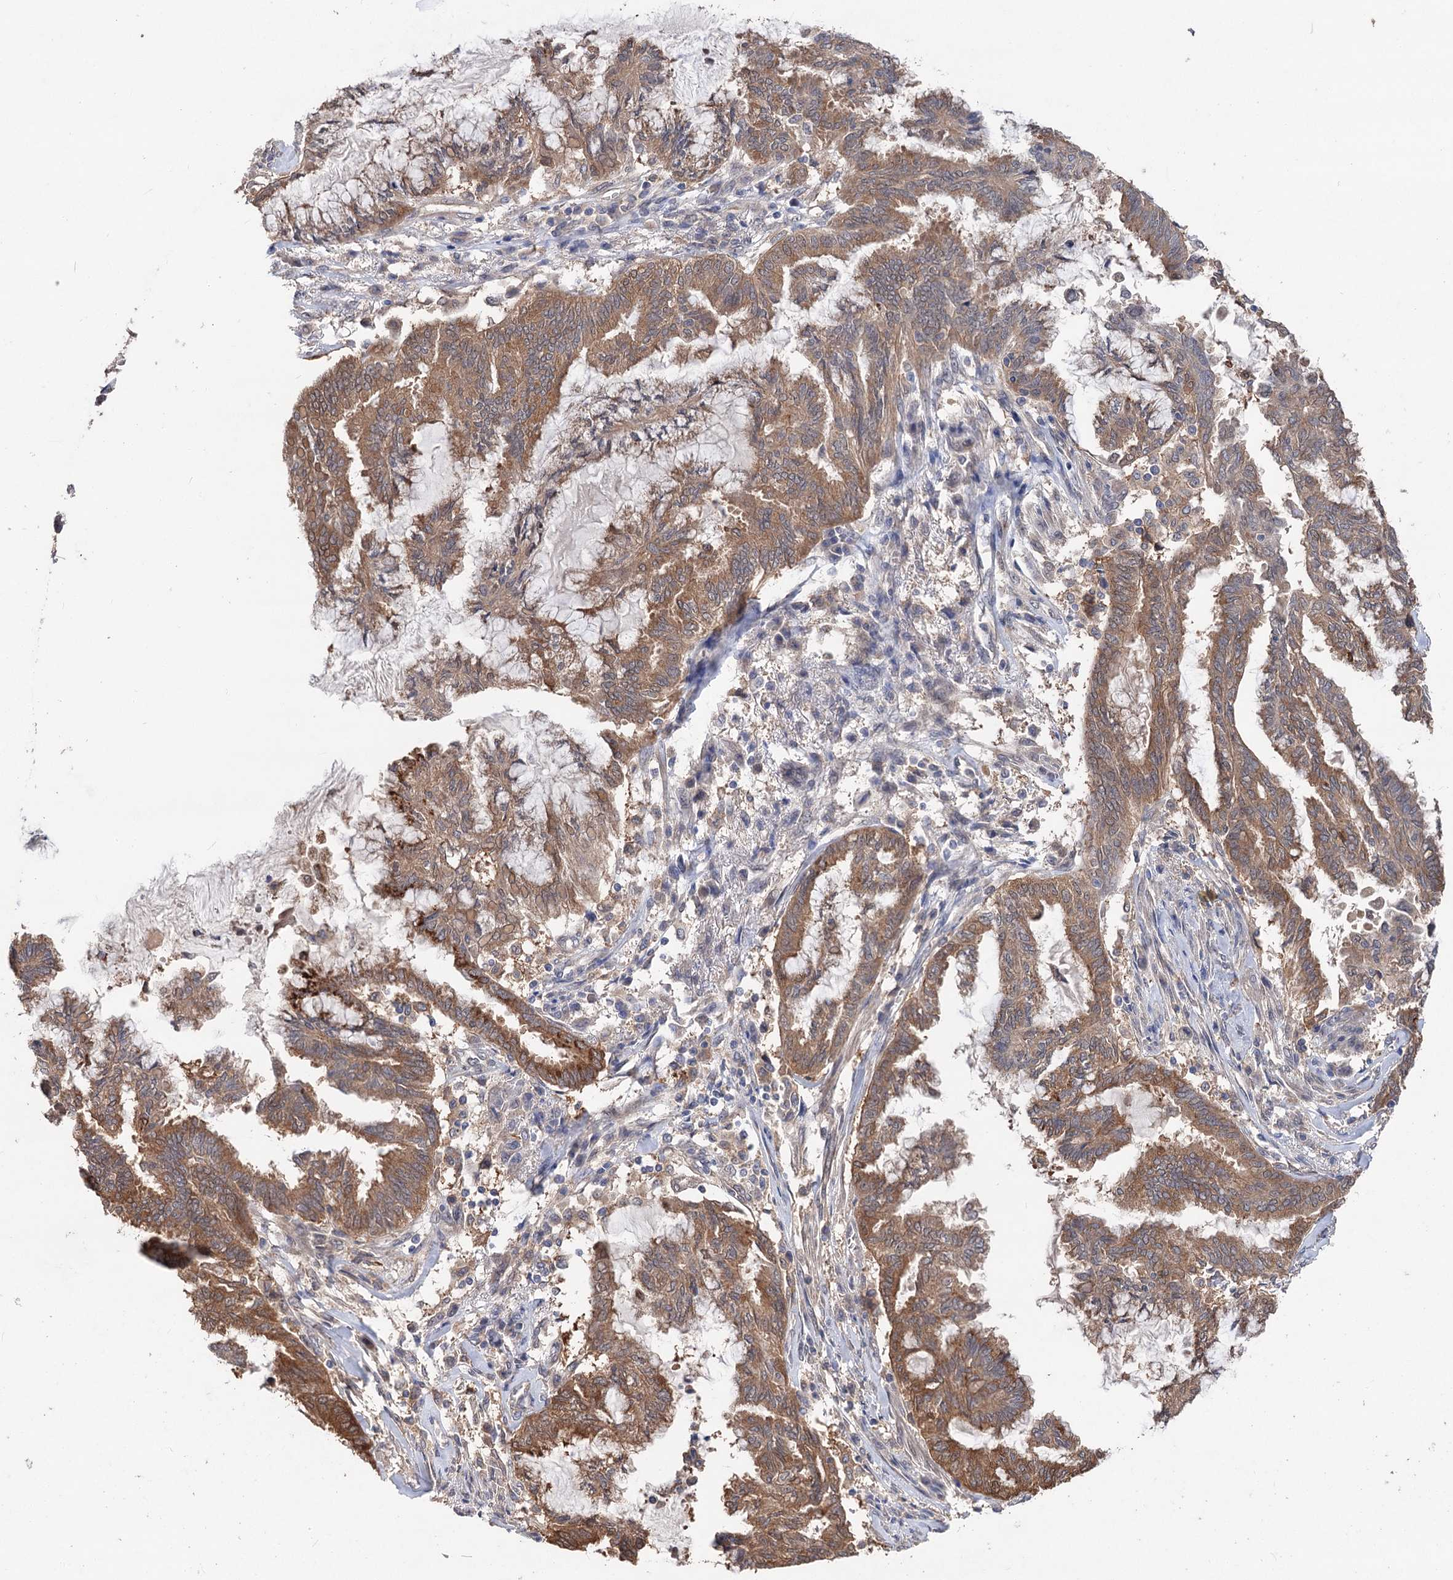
{"staining": {"intensity": "moderate", "quantity": ">75%", "location": "cytoplasmic/membranous"}, "tissue": "endometrial cancer", "cell_type": "Tumor cells", "image_type": "cancer", "snomed": [{"axis": "morphology", "description": "Adenocarcinoma, NOS"}, {"axis": "topography", "description": "Endometrium"}], "caption": "The image displays a brown stain indicating the presence of a protein in the cytoplasmic/membranous of tumor cells in adenocarcinoma (endometrial). (brown staining indicates protein expression, while blue staining denotes nuclei).", "gene": "NUDCD2", "patient": {"sex": "female", "age": 86}}